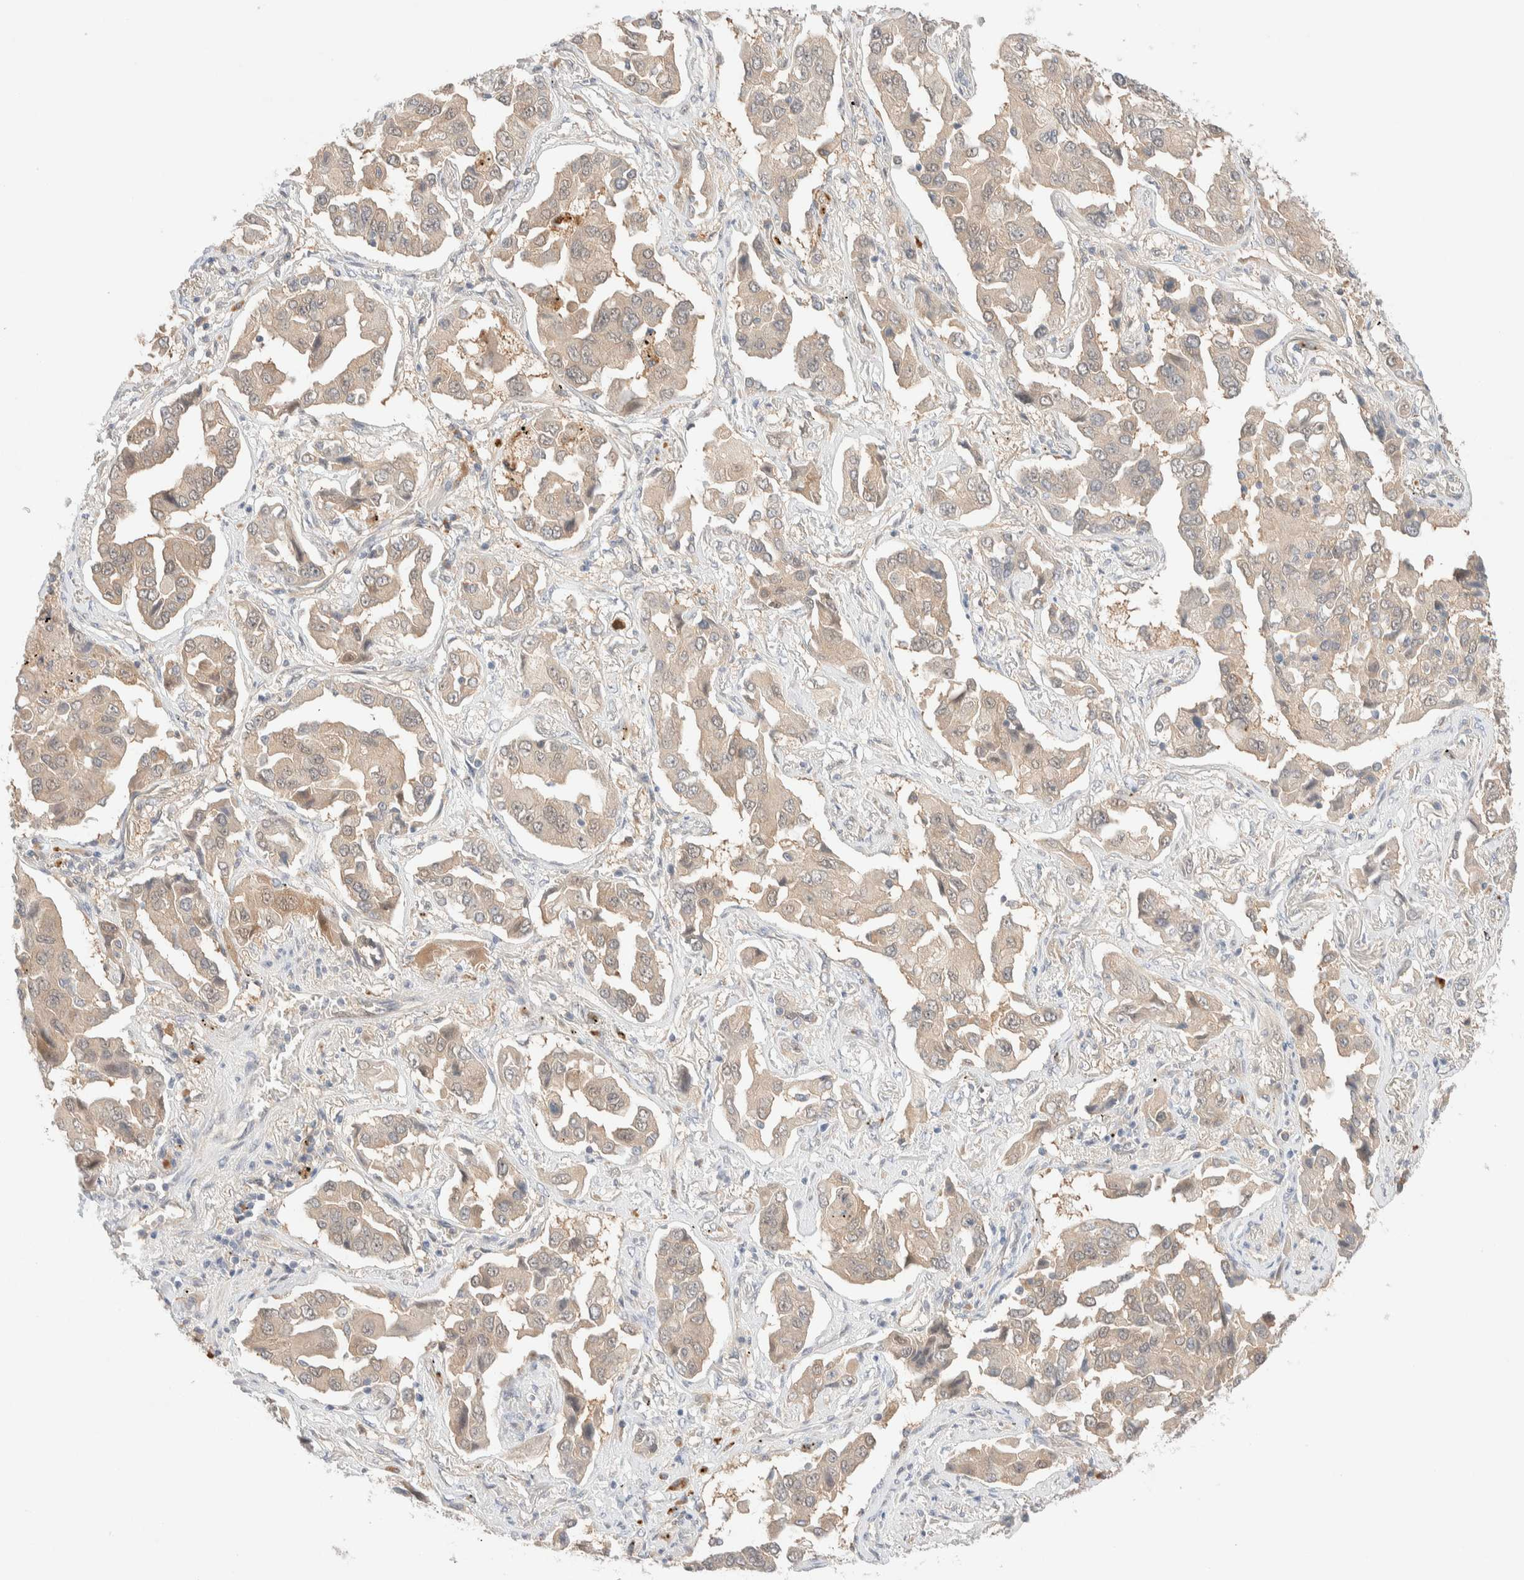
{"staining": {"intensity": "weak", "quantity": "25%-75%", "location": "cytoplasmic/membranous"}, "tissue": "lung cancer", "cell_type": "Tumor cells", "image_type": "cancer", "snomed": [{"axis": "morphology", "description": "Adenocarcinoma, NOS"}, {"axis": "topography", "description": "Lung"}], "caption": "Human lung cancer stained with a brown dye reveals weak cytoplasmic/membranous positive staining in about 25%-75% of tumor cells.", "gene": "CHKA", "patient": {"sex": "female", "age": 65}}